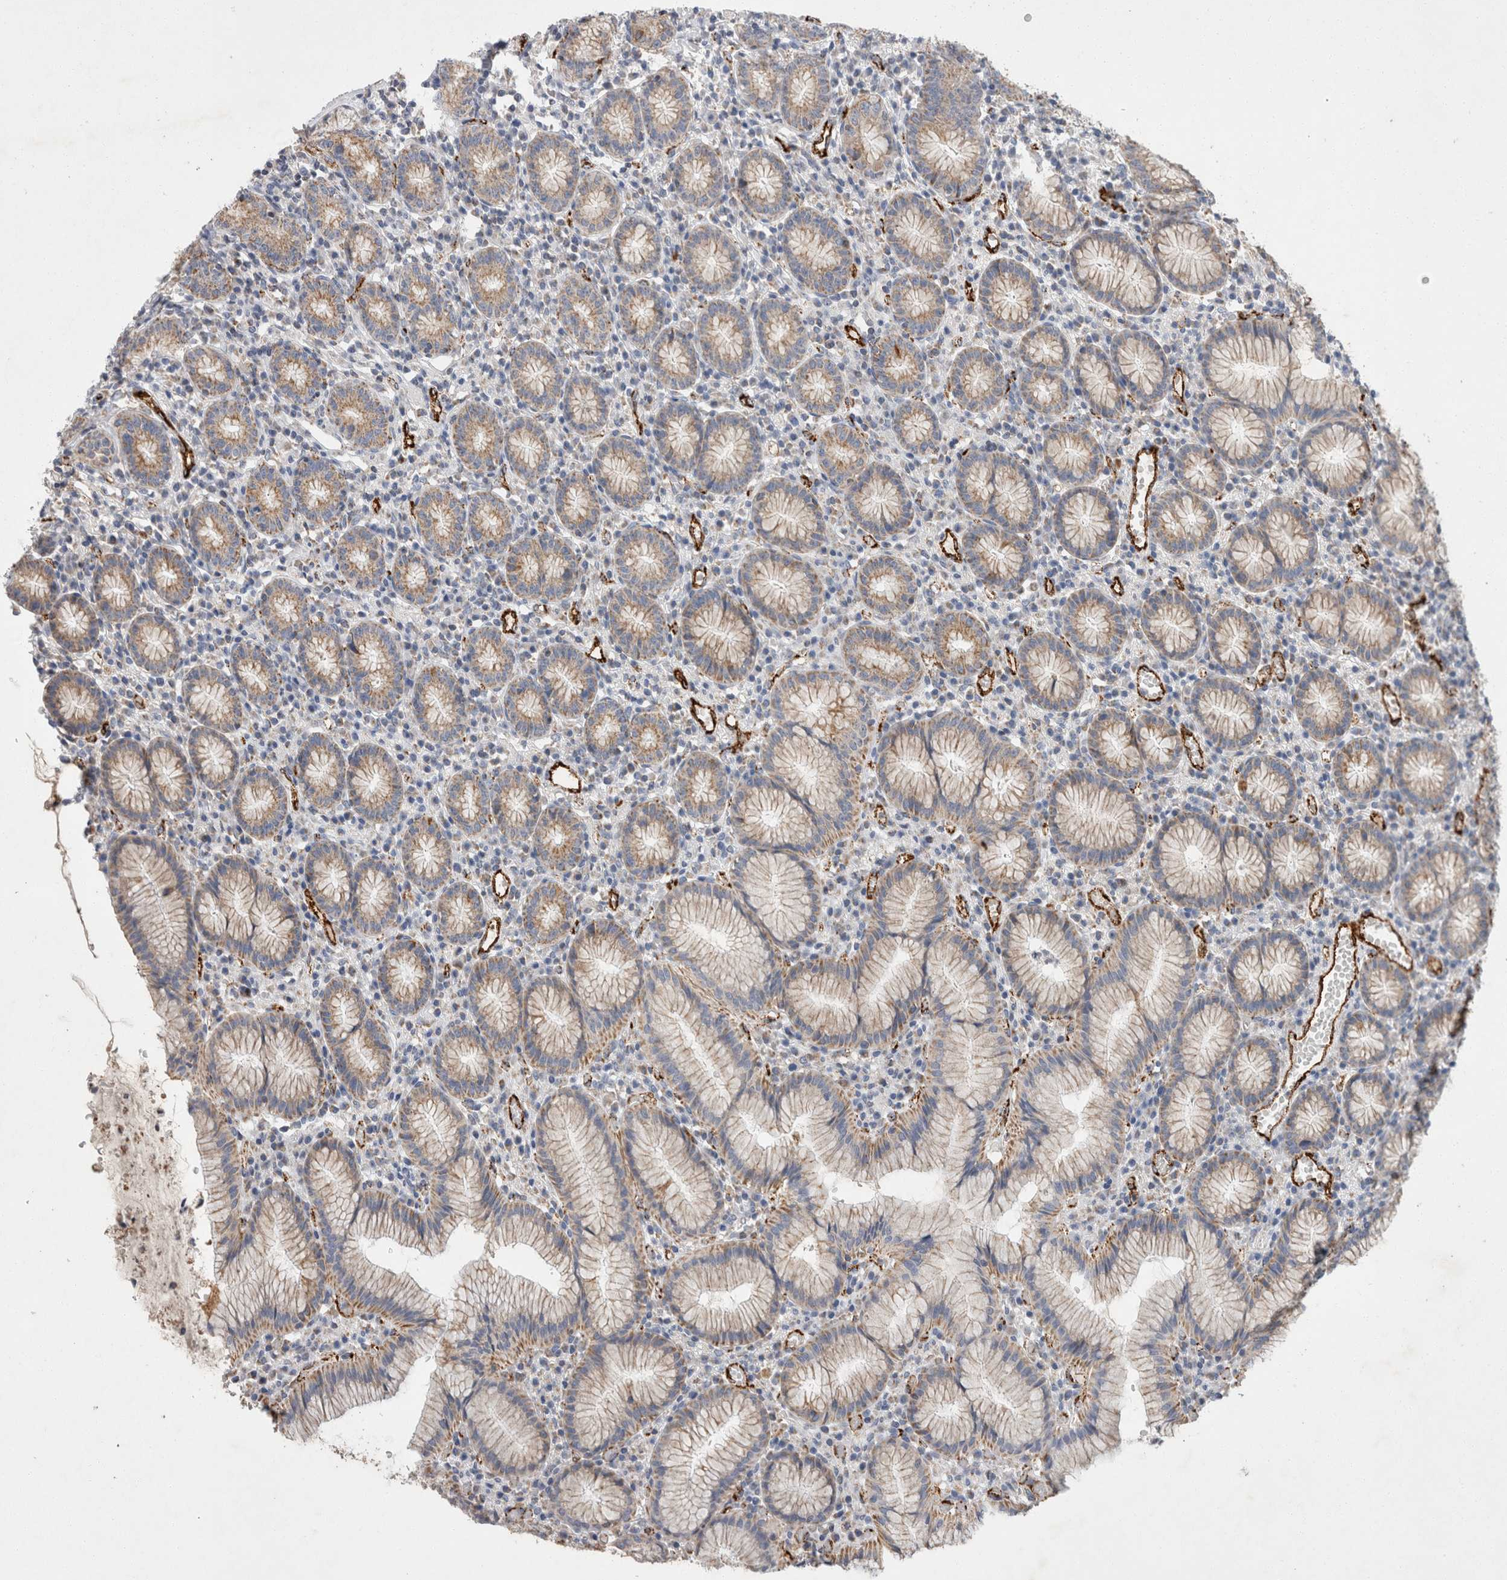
{"staining": {"intensity": "strong", "quantity": "<25%", "location": "cytoplasmic/membranous"}, "tissue": "stomach", "cell_type": "Glandular cells", "image_type": "normal", "snomed": [{"axis": "morphology", "description": "Normal tissue, NOS"}, {"axis": "topography", "description": "Stomach"}], "caption": "Immunohistochemistry (IHC) (DAB (3,3'-diaminobenzidine)) staining of normal stomach exhibits strong cytoplasmic/membranous protein expression in about <25% of glandular cells.", "gene": "IARS2", "patient": {"sex": "male", "age": 55}}